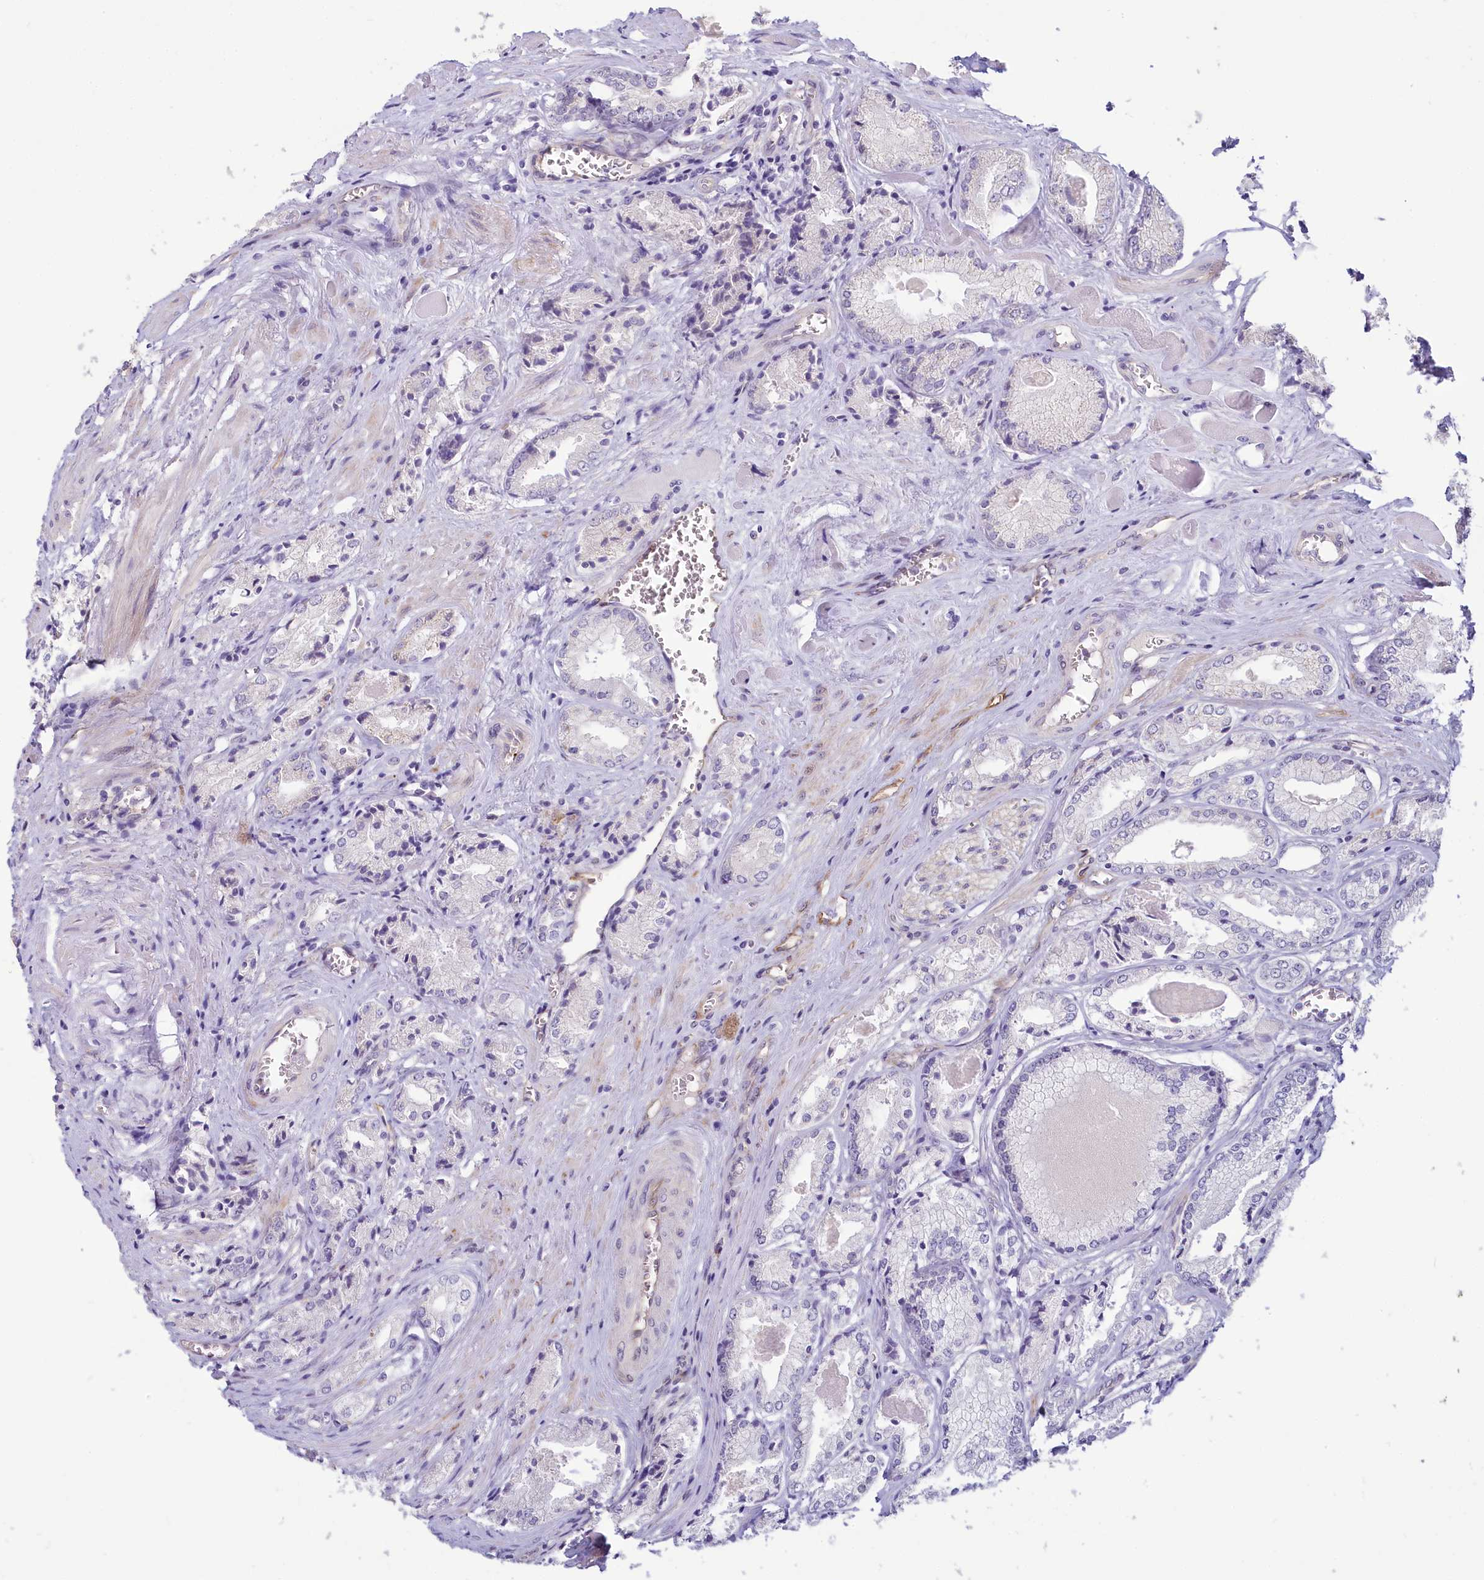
{"staining": {"intensity": "negative", "quantity": "none", "location": "none"}, "tissue": "prostate cancer", "cell_type": "Tumor cells", "image_type": "cancer", "snomed": [{"axis": "morphology", "description": "Adenocarcinoma, Low grade"}, {"axis": "topography", "description": "Prostate"}], "caption": "Tumor cells are negative for protein expression in human prostate cancer. Nuclei are stained in blue.", "gene": "PROCR", "patient": {"sex": "male", "age": 60}}